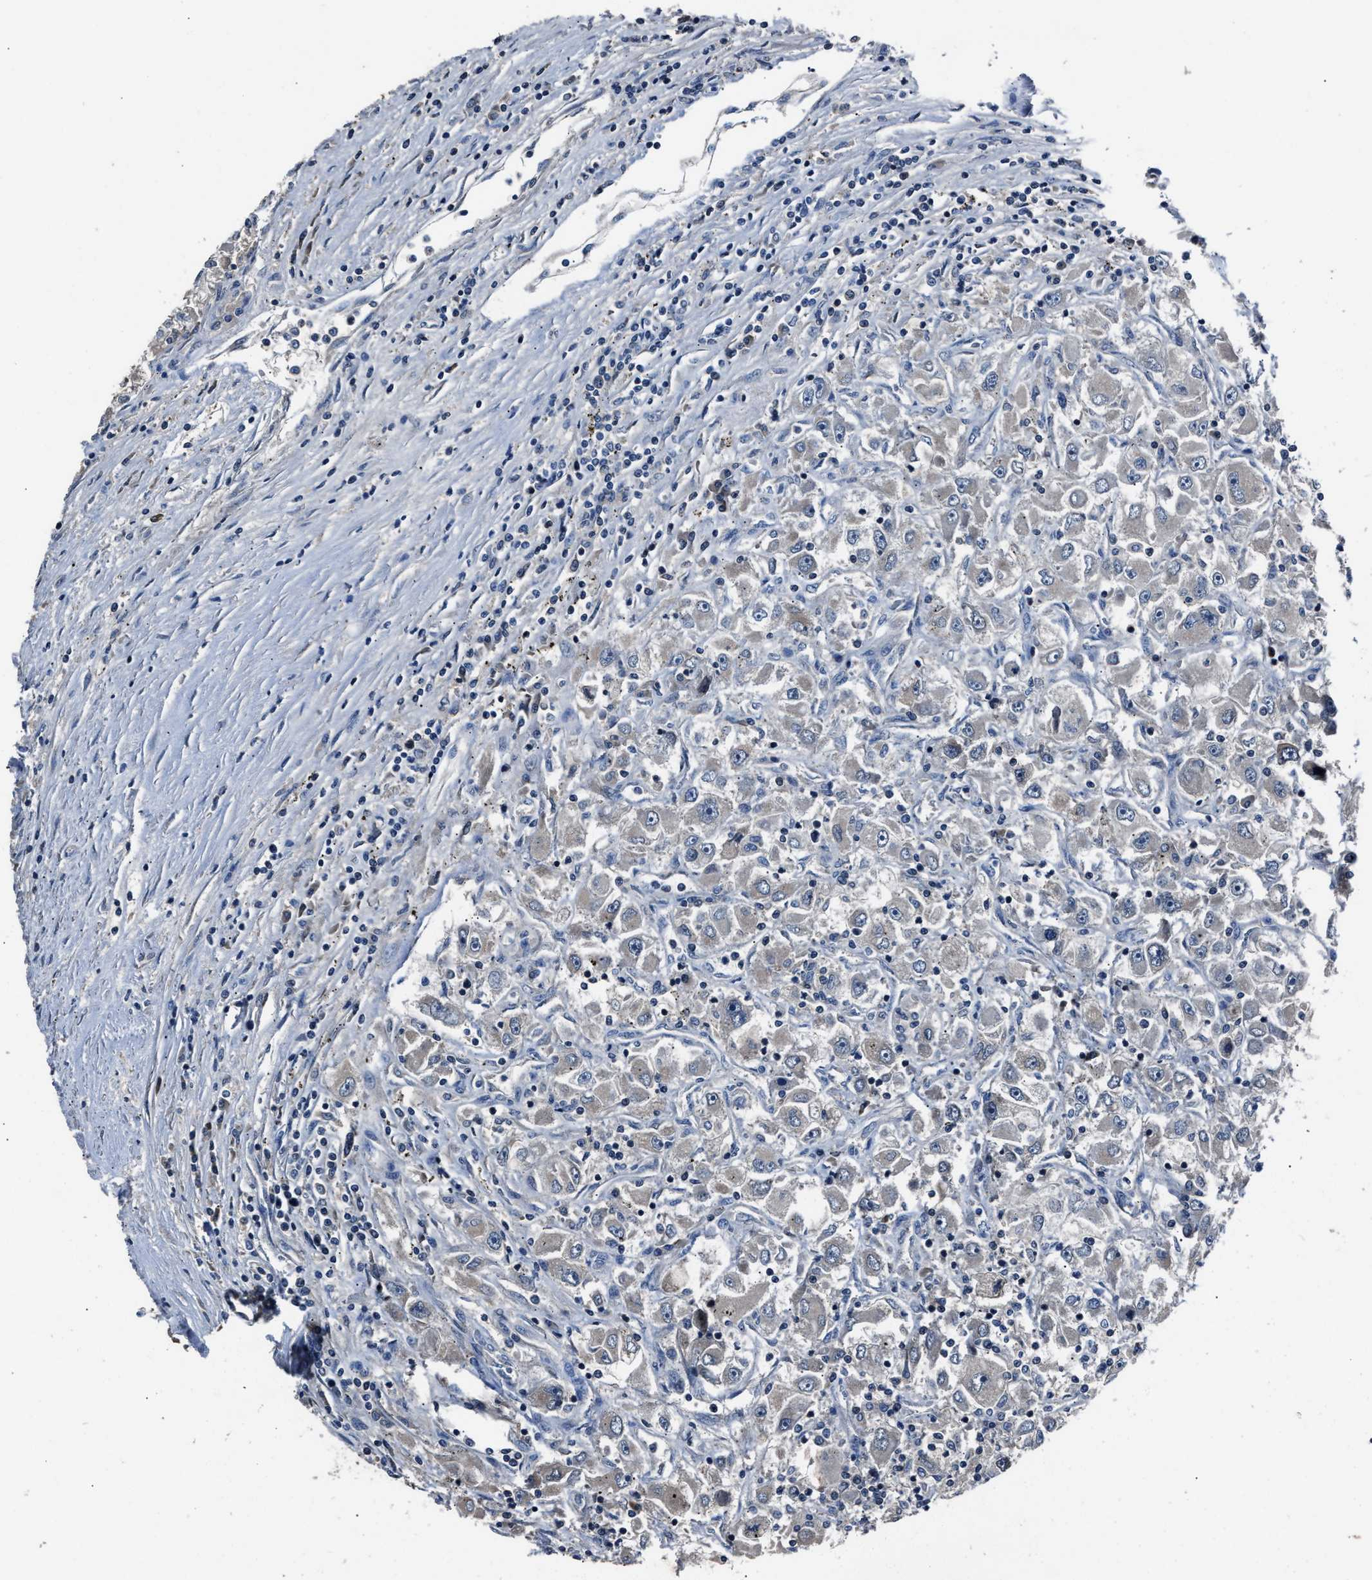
{"staining": {"intensity": "negative", "quantity": "none", "location": "none"}, "tissue": "renal cancer", "cell_type": "Tumor cells", "image_type": "cancer", "snomed": [{"axis": "morphology", "description": "Adenocarcinoma, NOS"}, {"axis": "topography", "description": "Kidney"}], "caption": "The histopathology image shows no staining of tumor cells in renal cancer (adenocarcinoma).", "gene": "TNRC18", "patient": {"sex": "female", "age": 52}}